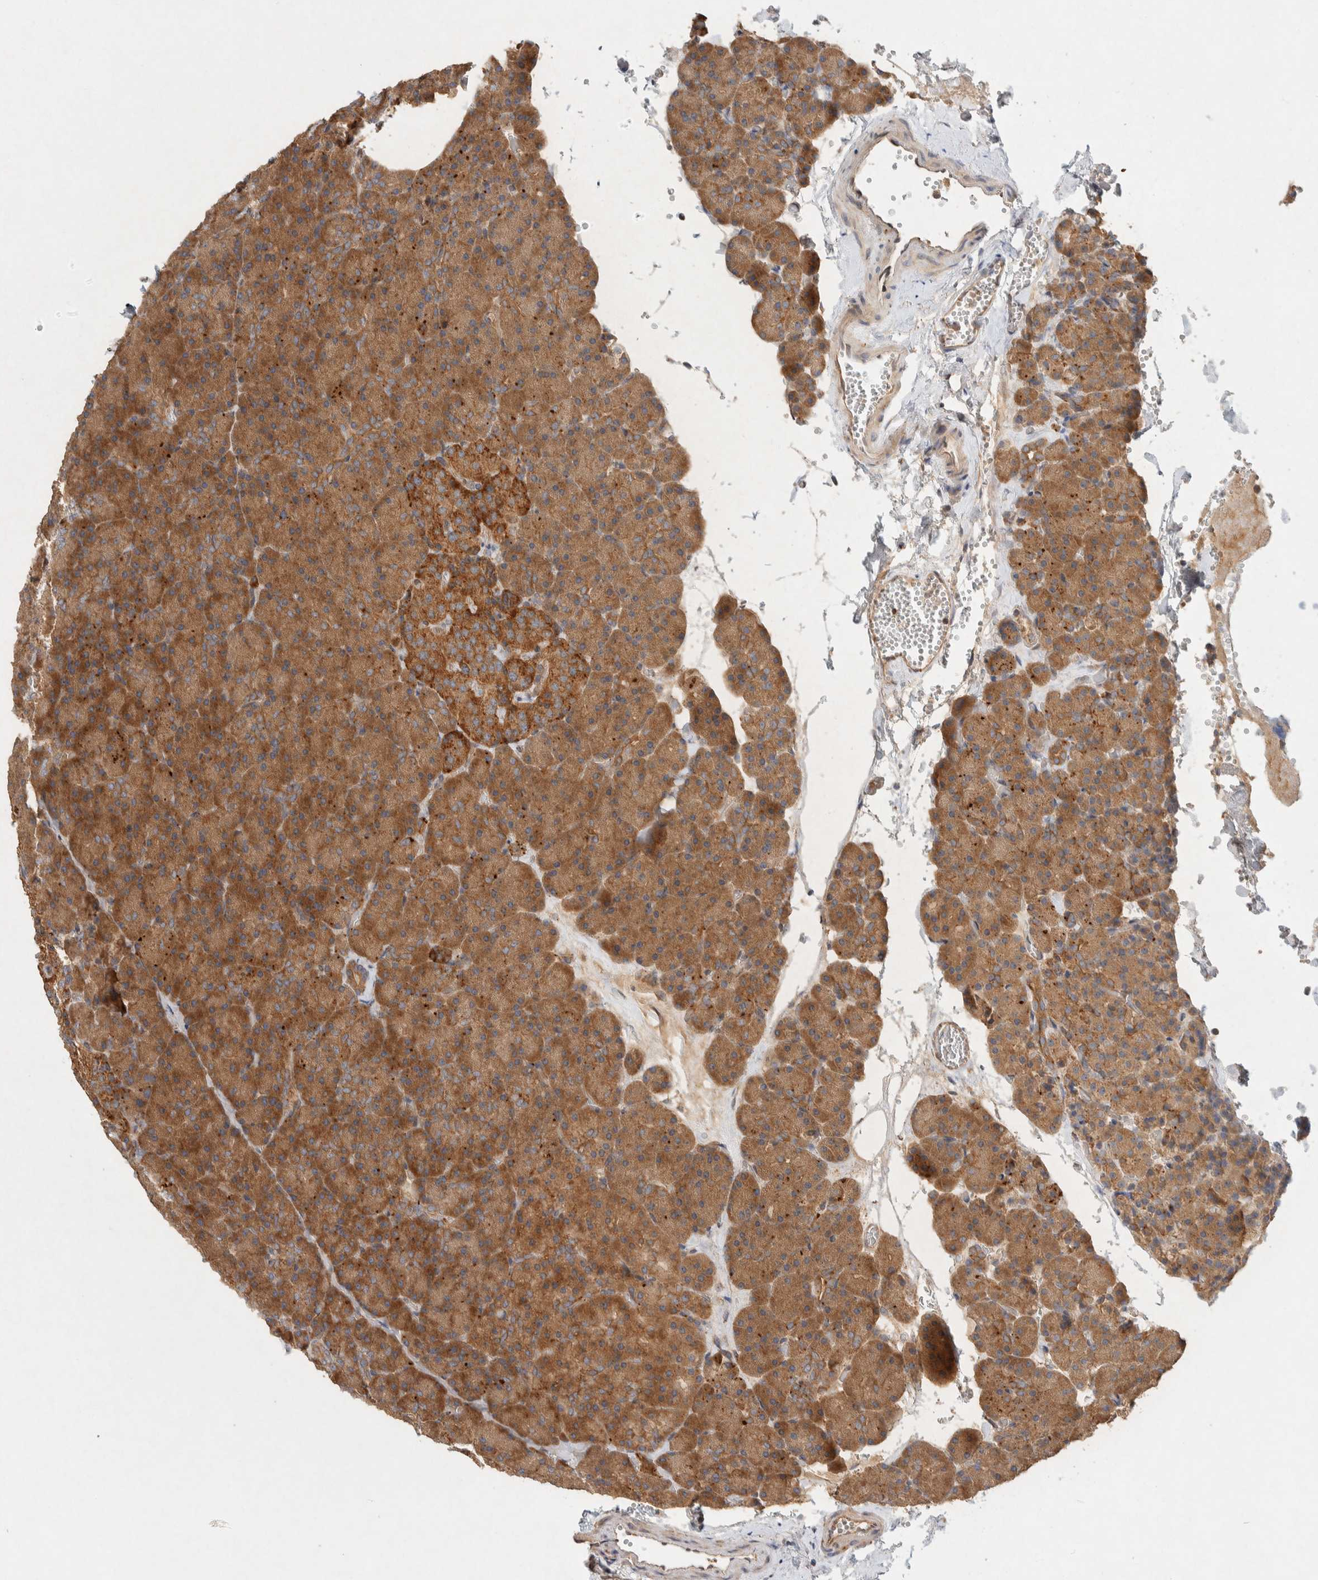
{"staining": {"intensity": "moderate", "quantity": ">75%", "location": "cytoplasmic/membranous"}, "tissue": "pancreas", "cell_type": "Exocrine glandular cells", "image_type": "normal", "snomed": [{"axis": "morphology", "description": "Normal tissue, NOS"}, {"axis": "morphology", "description": "Carcinoid, malignant, NOS"}, {"axis": "topography", "description": "Pancreas"}], "caption": "An immunohistochemistry (IHC) histopathology image of normal tissue is shown. Protein staining in brown shows moderate cytoplasmic/membranous positivity in pancreas within exocrine glandular cells.", "gene": "PXK", "patient": {"sex": "female", "age": 35}}